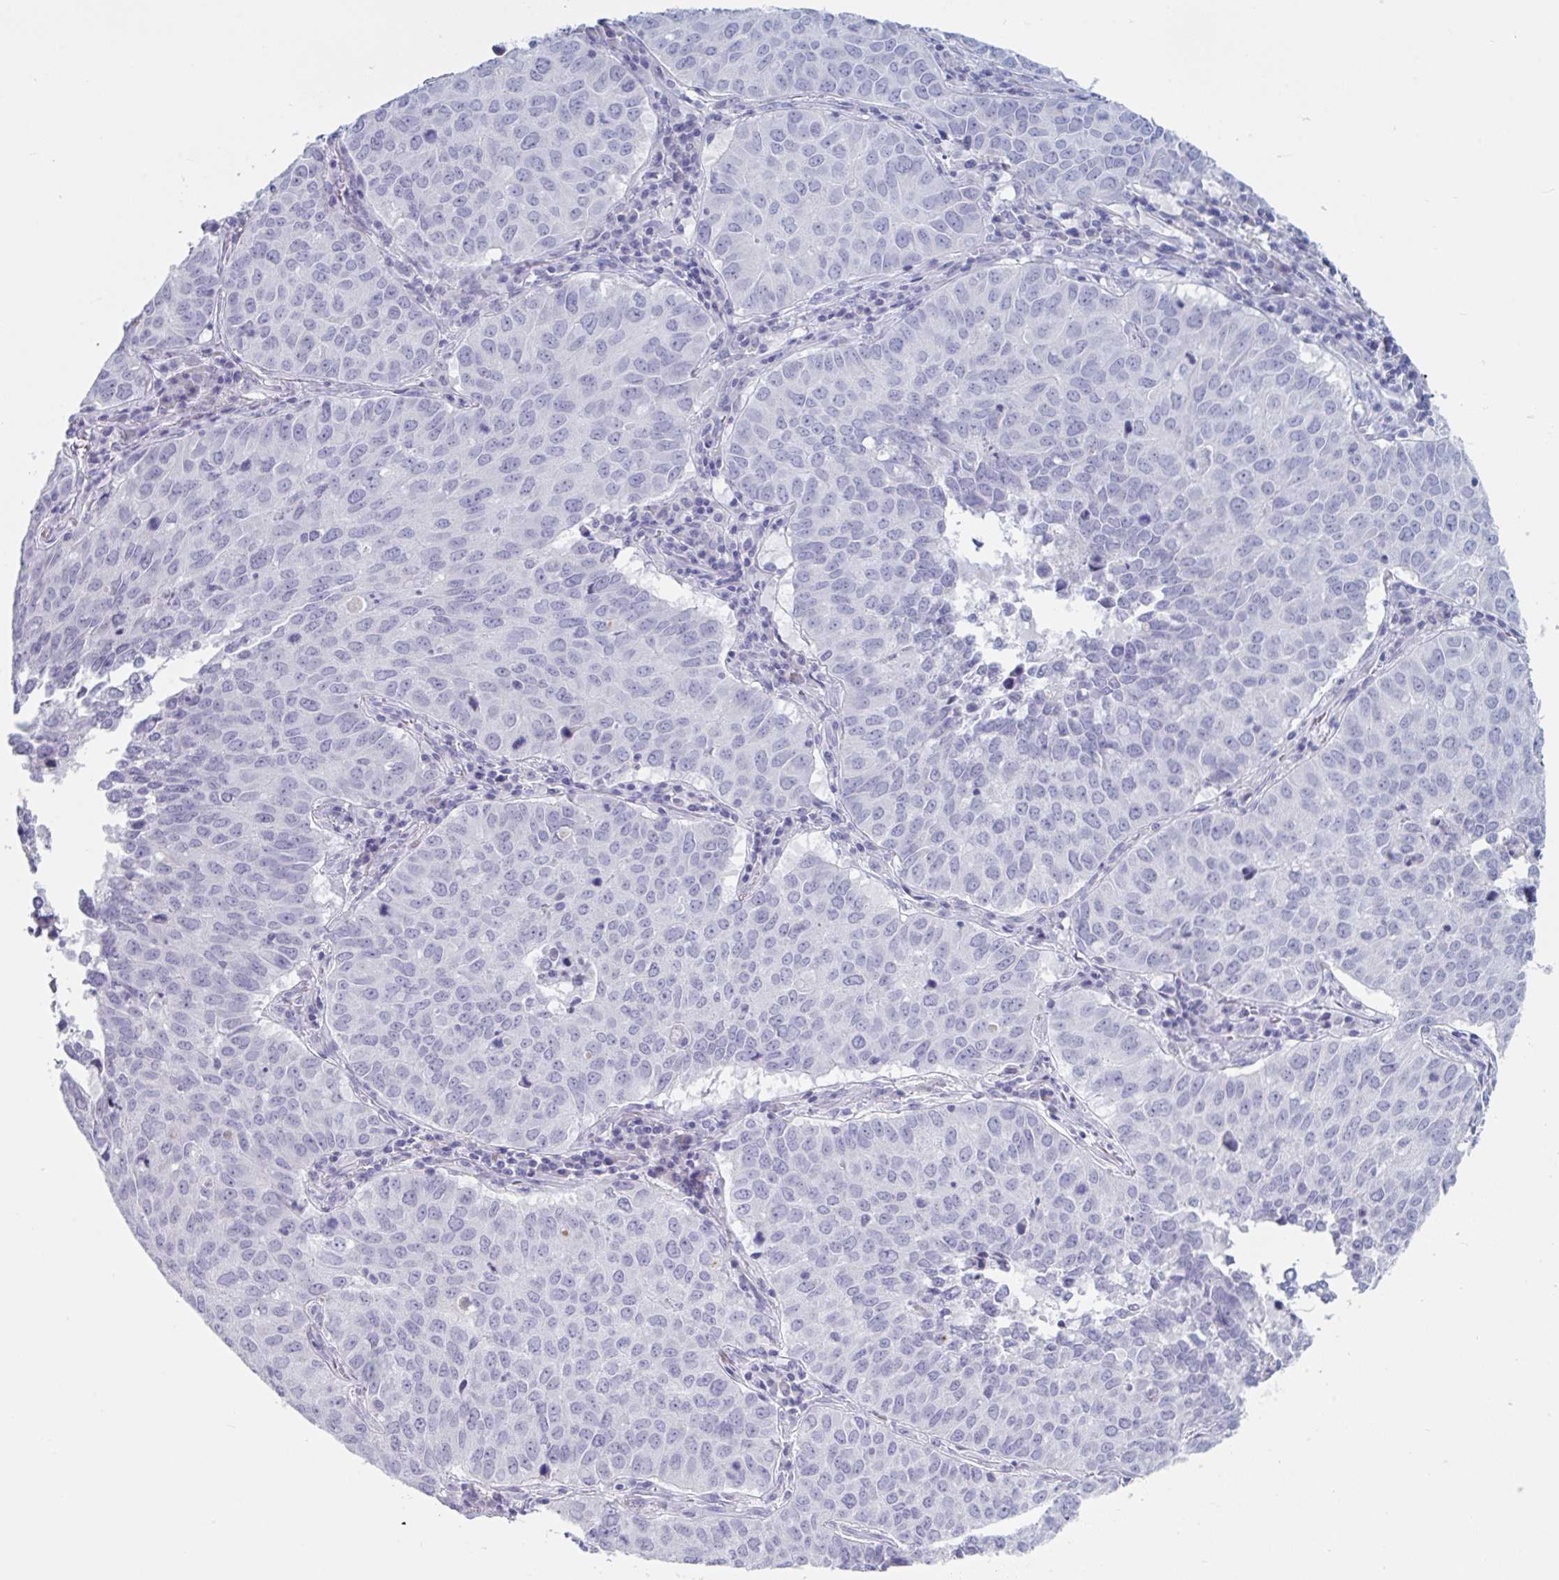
{"staining": {"intensity": "negative", "quantity": "none", "location": "none"}, "tissue": "lung cancer", "cell_type": "Tumor cells", "image_type": "cancer", "snomed": [{"axis": "morphology", "description": "Adenocarcinoma, NOS"}, {"axis": "topography", "description": "Lung"}], "caption": "This is a micrograph of IHC staining of lung adenocarcinoma, which shows no expression in tumor cells.", "gene": "NDUFC2", "patient": {"sex": "female", "age": 50}}